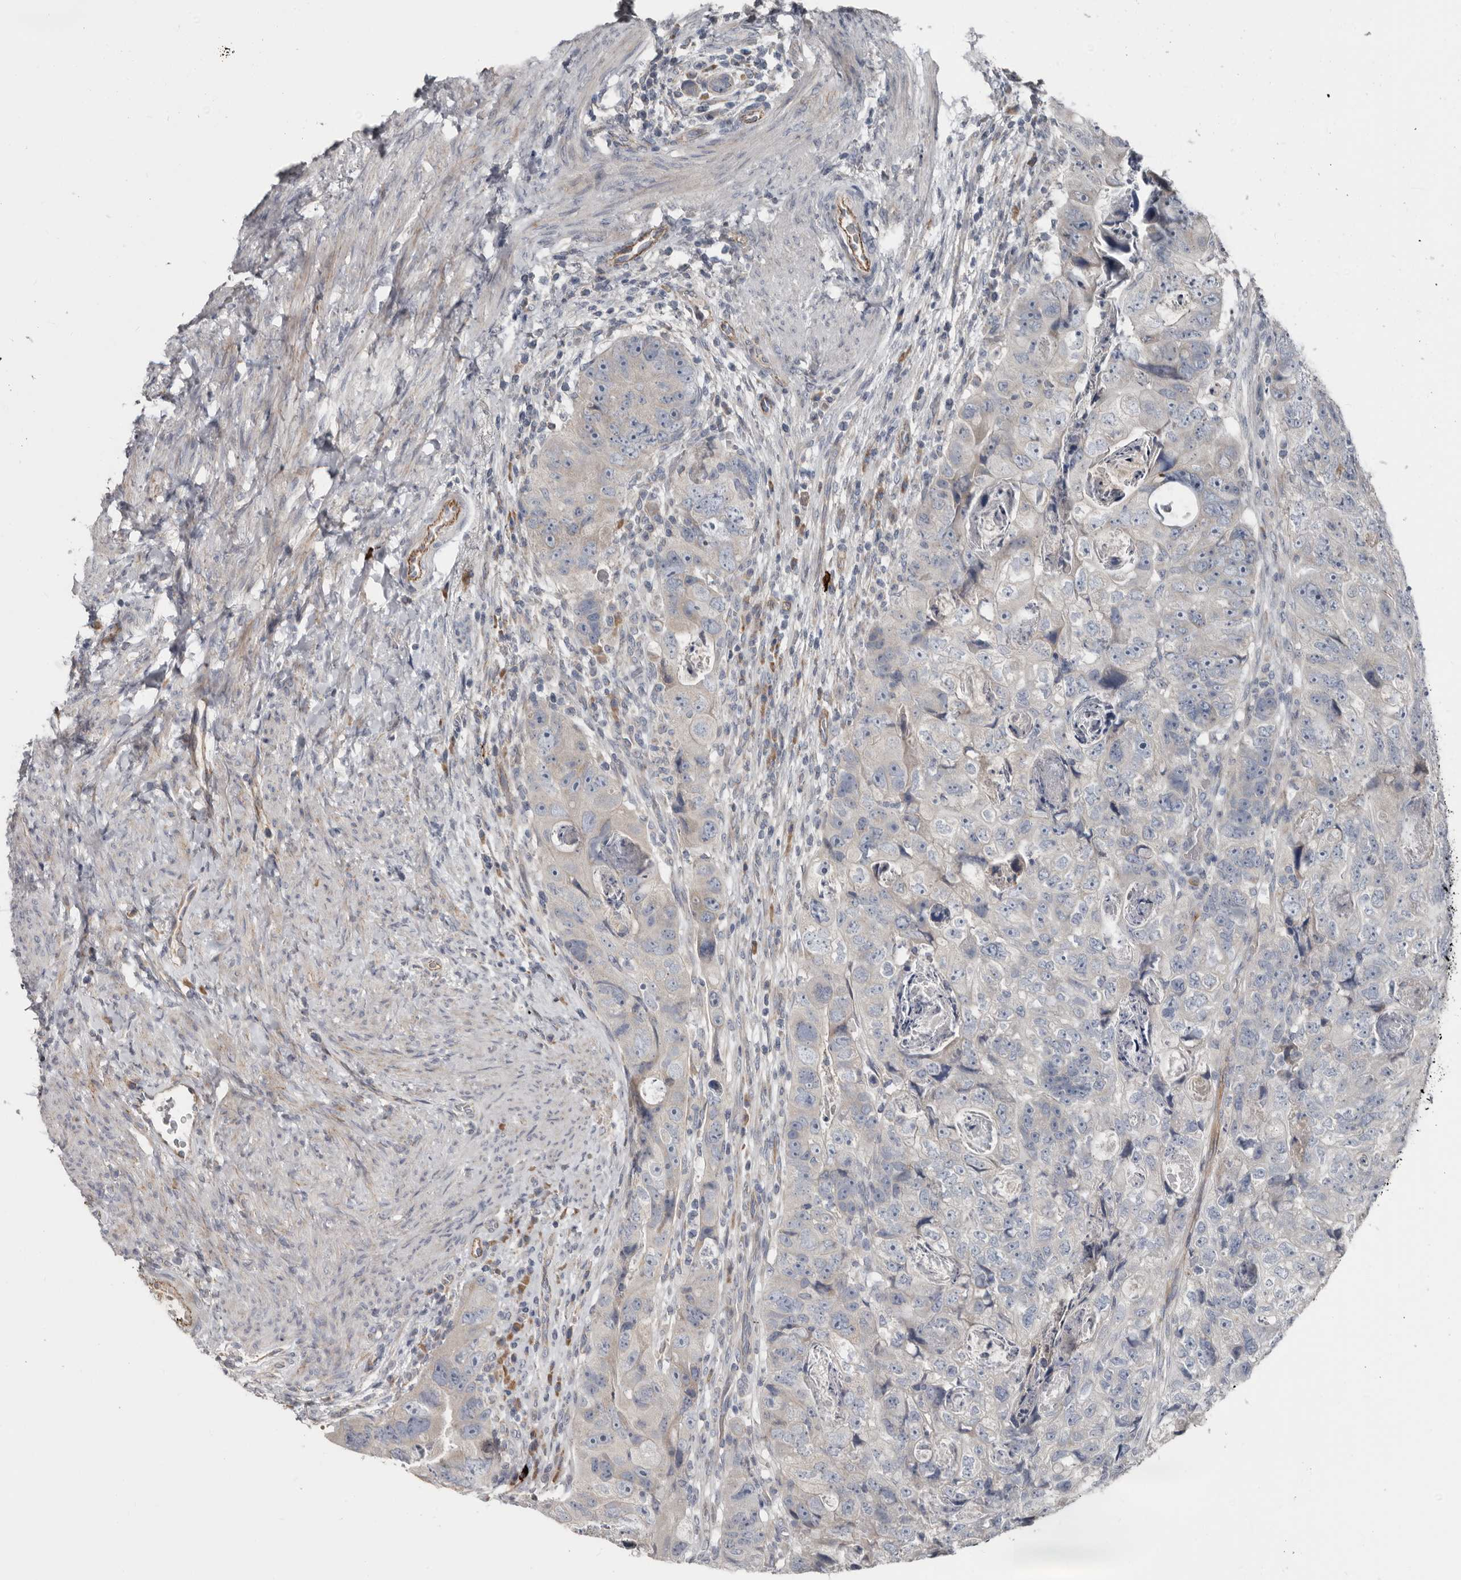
{"staining": {"intensity": "negative", "quantity": "none", "location": "none"}, "tissue": "colorectal cancer", "cell_type": "Tumor cells", "image_type": "cancer", "snomed": [{"axis": "morphology", "description": "Adenocarcinoma, NOS"}, {"axis": "topography", "description": "Rectum"}], "caption": "IHC photomicrograph of neoplastic tissue: human adenocarcinoma (colorectal) stained with DAB (3,3'-diaminobenzidine) shows no significant protein staining in tumor cells. (Stains: DAB immunohistochemistry (IHC) with hematoxylin counter stain, Microscopy: brightfield microscopy at high magnification).", "gene": "ZNF114", "patient": {"sex": "male", "age": 59}}